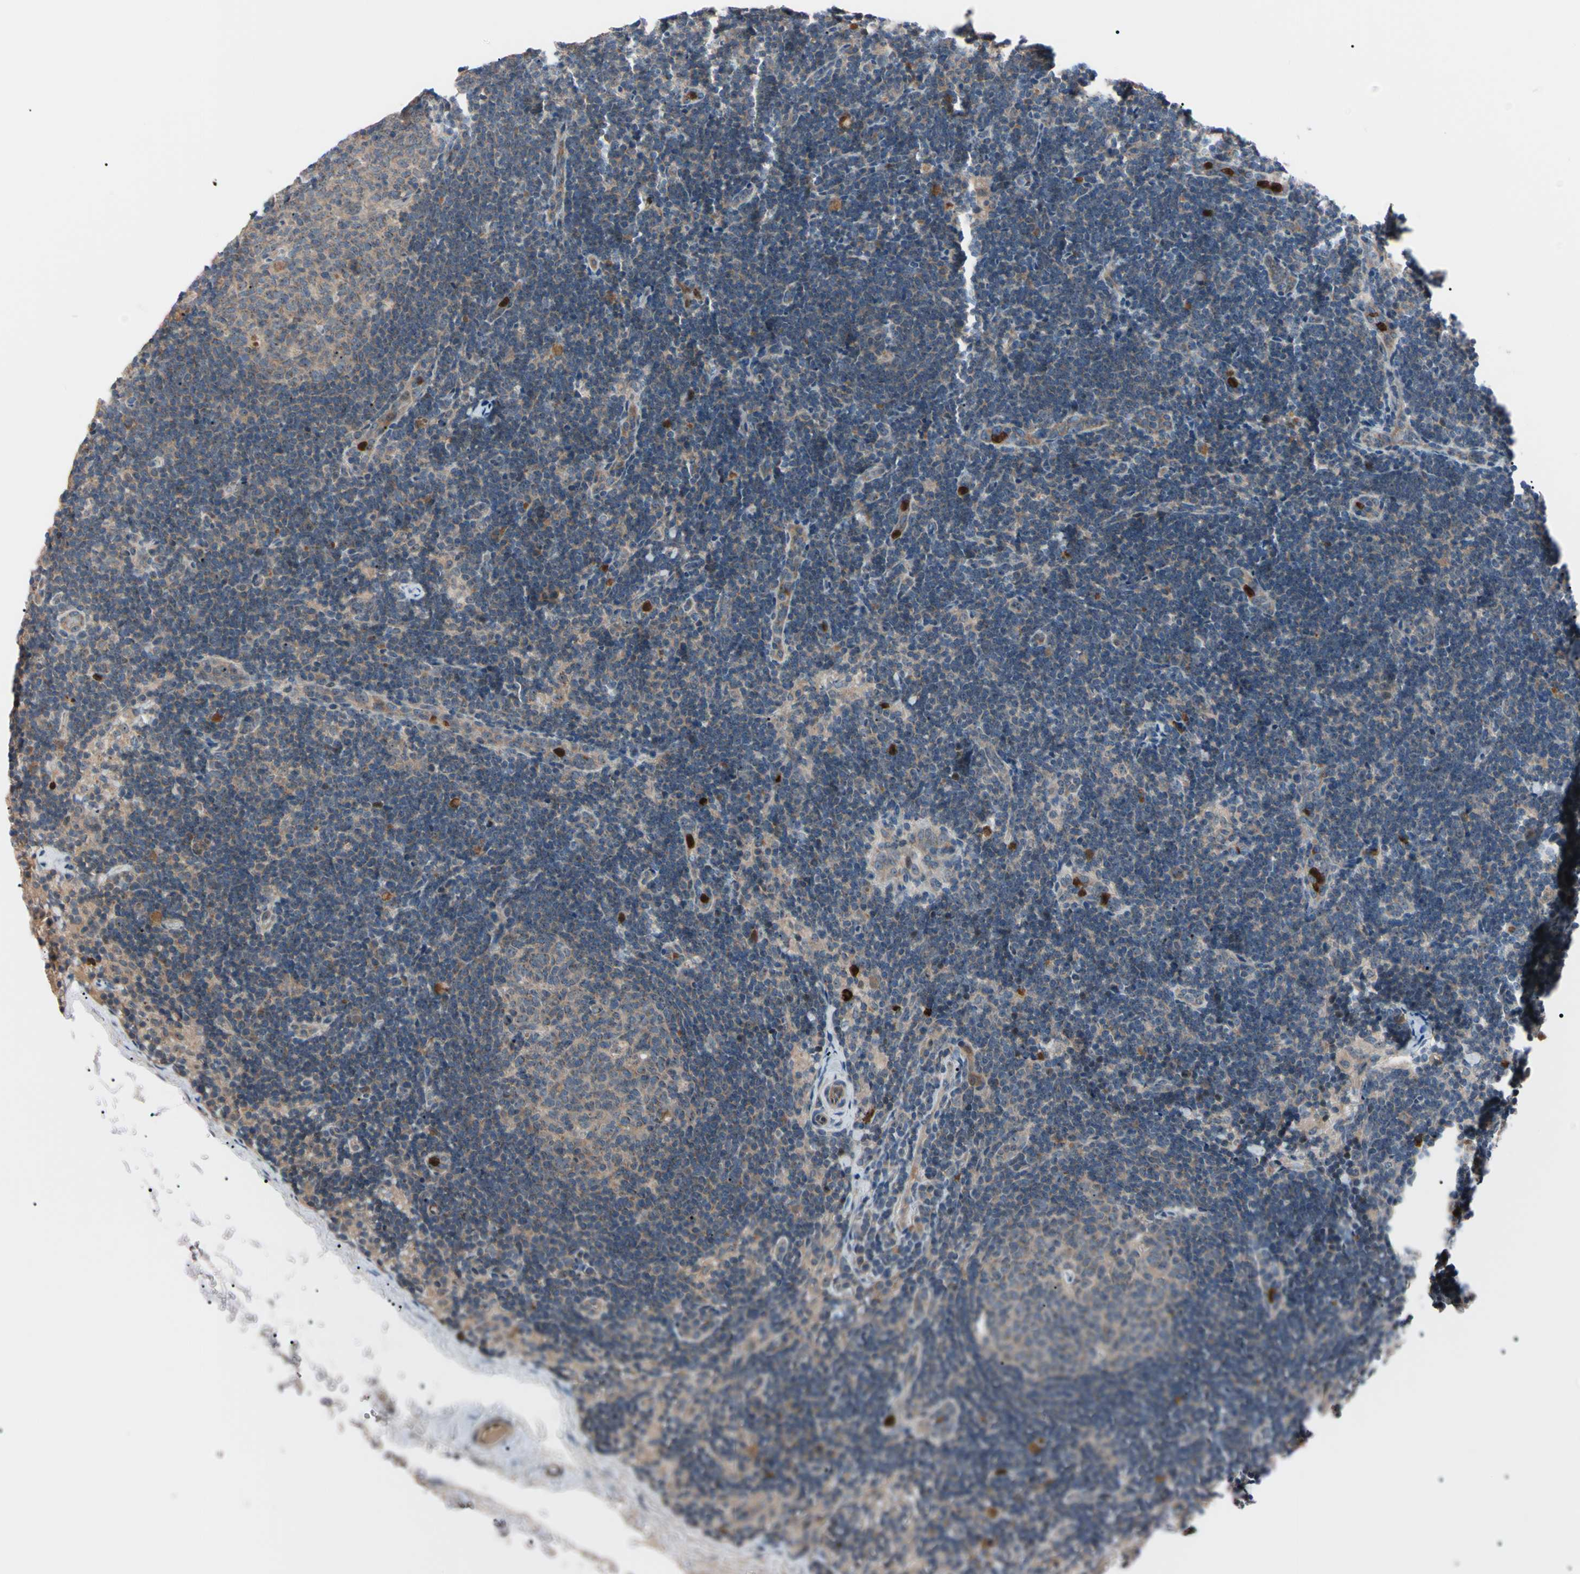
{"staining": {"intensity": "weak", "quantity": "25%-75%", "location": "cytoplasmic/membranous"}, "tissue": "lymph node", "cell_type": "Germinal center cells", "image_type": "normal", "snomed": [{"axis": "morphology", "description": "Normal tissue, NOS"}, {"axis": "topography", "description": "Lymph node"}], "caption": "A histopathology image of lymph node stained for a protein displays weak cytoplasmic/membranous brown staining in germinal center cells.", "gene": "TRAF5", "patient": {"sex": "female", "age": 14}}